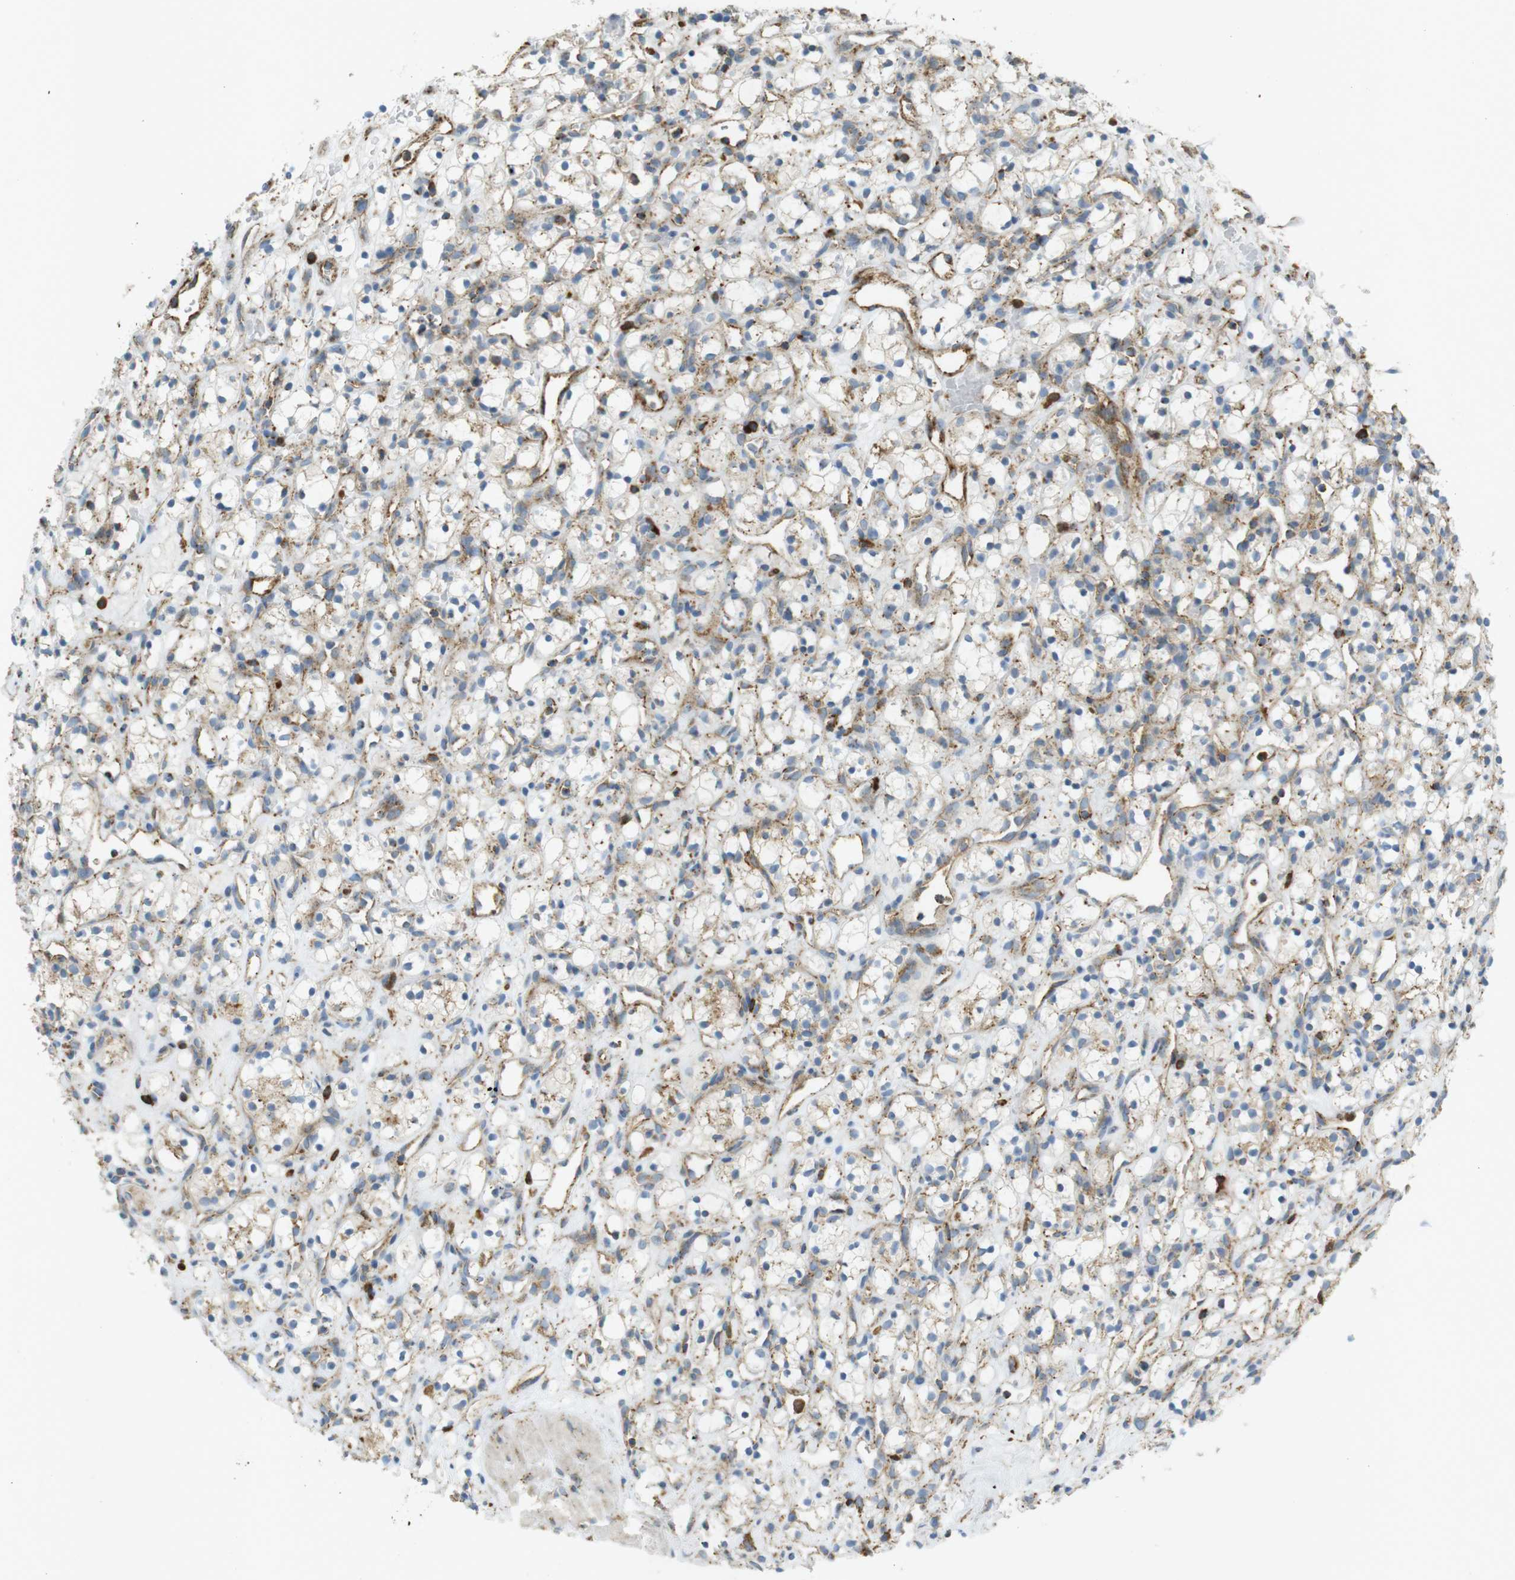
{"staining": {"intensity": "moderate", "quantity": "25%-75%", "location": "cytoplasmic/membranous"}, "tissue": "renal cancer", "cell_type": "Tumor cells", "image_type": "cancer", "snomed": [{"axis": "morphology", "description": "Adenocarcinoma, NOS"}, {"axis": "topography", "description": "Kidney"}], "caption": "Renal cancer (adenocarcinoma) stained with a brown dye reveals moderate cytoplasmic/membranous positive expression in approximately 25%-75% of tumor cells.", "gene": "LAMP1", "patient": {"sex": "female", "age": 60}}